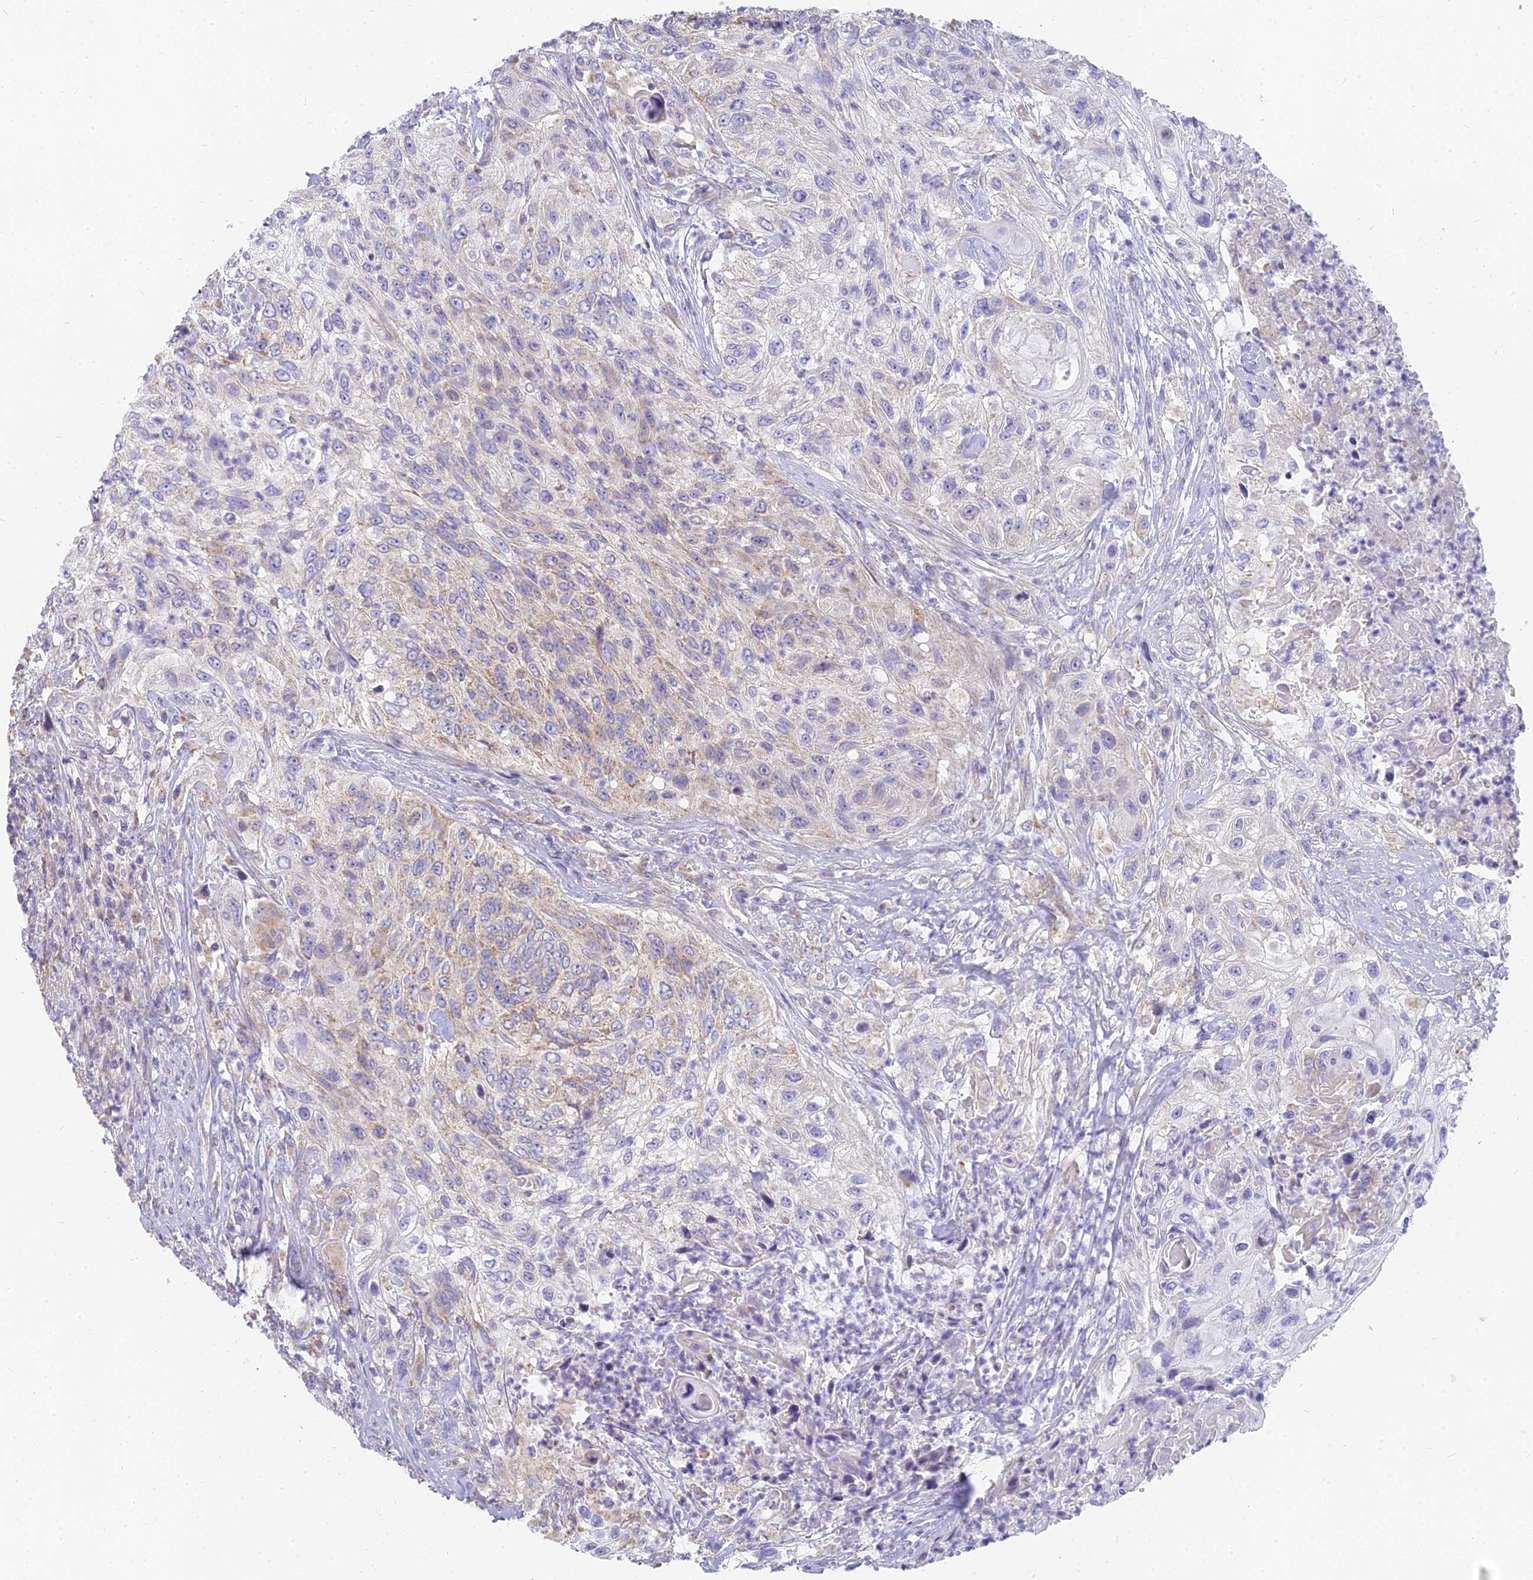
{"staining": {"intensity": "weak", "quantity": "<25%", "location": "cytoplasmic/membranous"}, "tissue": "urothelial cancer", "cell_type": "Tumor cells", "image_type": "cancer", "snomed": [{"axis": "morphology", "description": "Urothelial carcinoma, High grade"}, {"axis": "topography", "description": "Urinary bladder"}], "caption": "A high-resolution micrograph shows immunohistochemistry (IHC) staining of urothelial cancer, which shows no significant staining in tumor cells.", "gene": "MRPL15", "patient": {"sex": "female", "age": 60}}